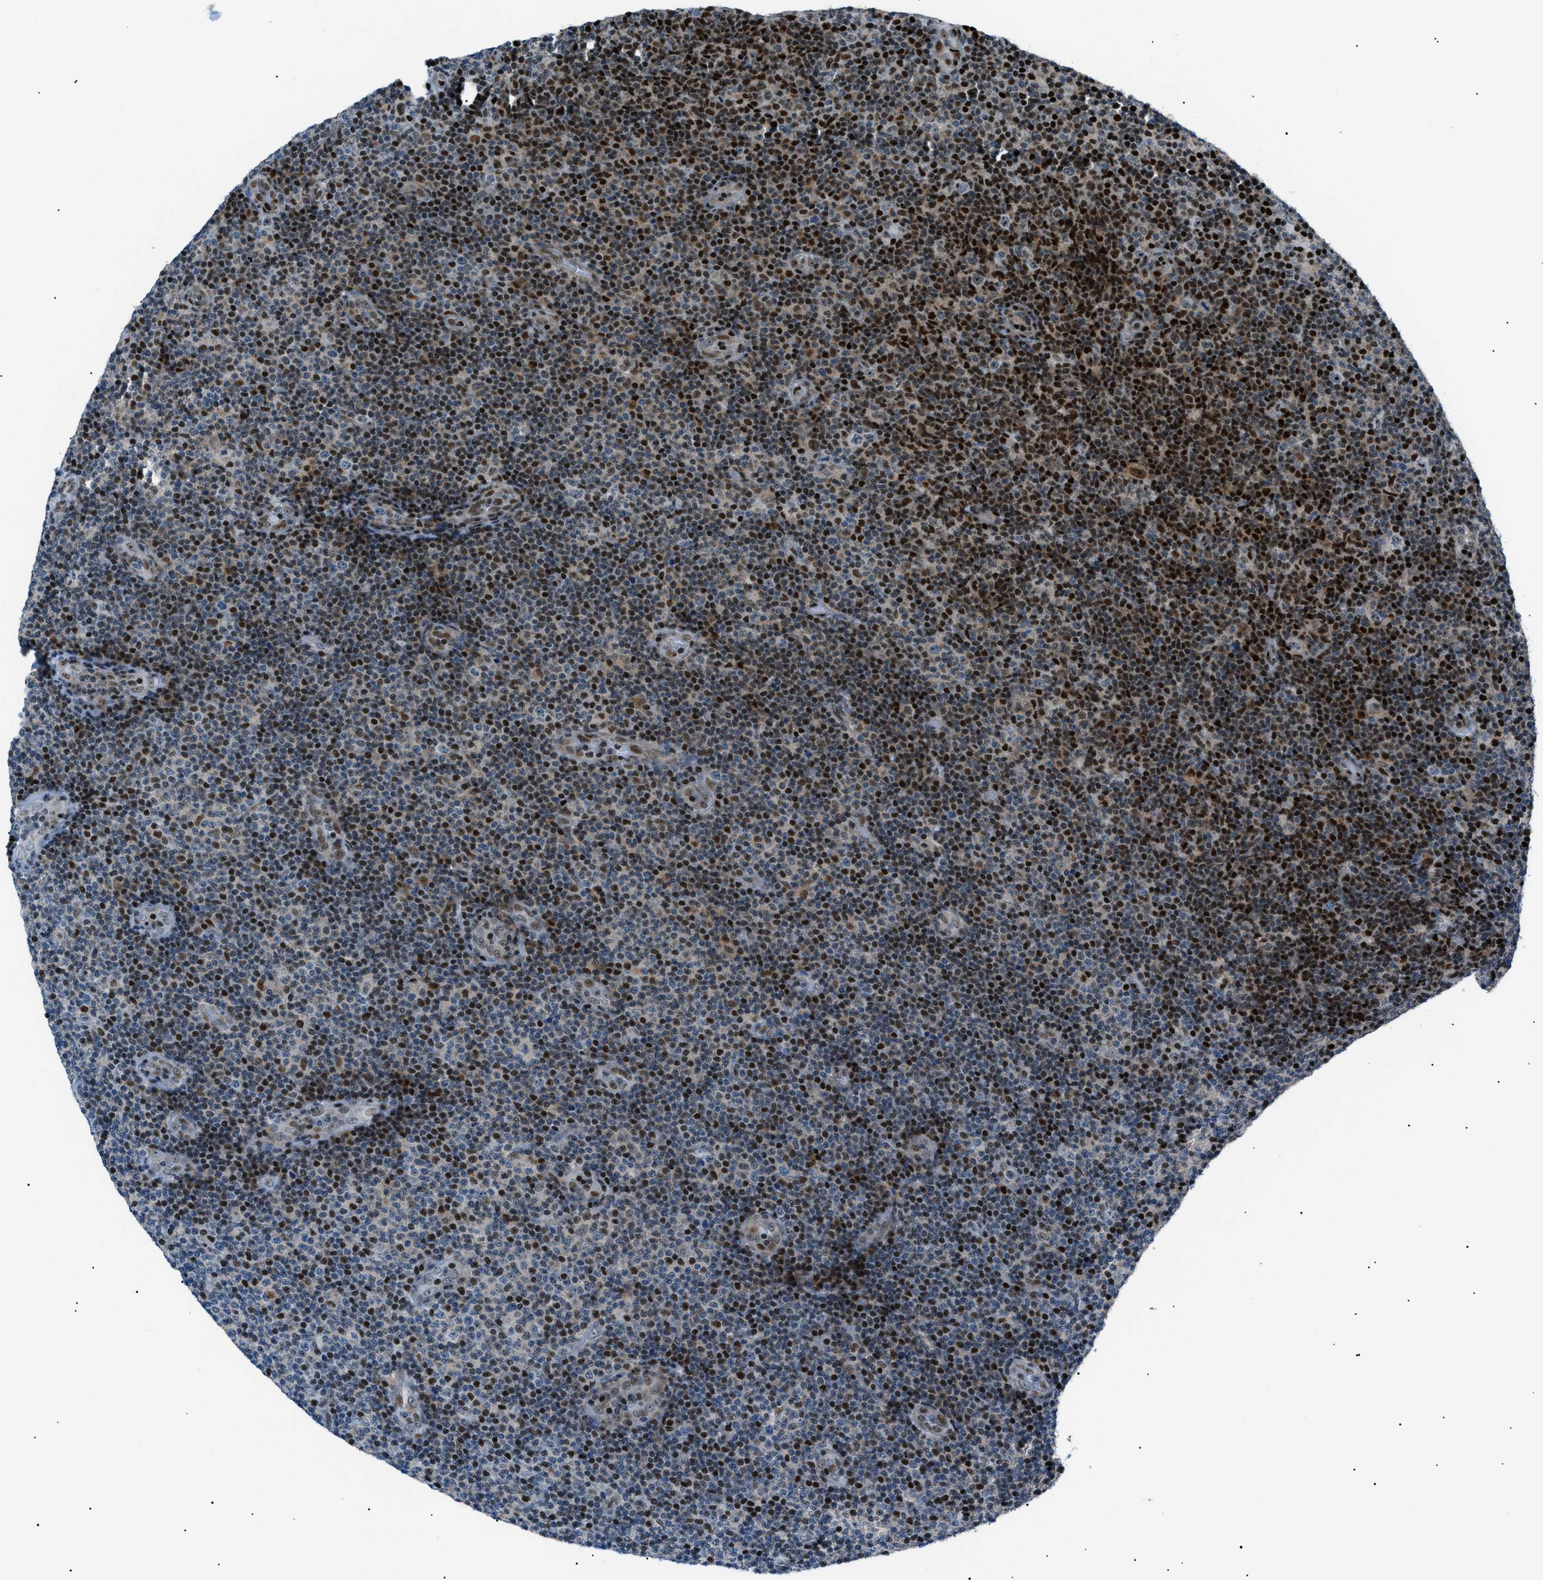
{"staining": {"intensity": "moderate", "quantity": "25%-75%", "location": "nuclear"}, "tissue": "lymphoma", "cell_type": "Tumor cells", "image_type": "cancer", "snomed": [{"axis": "morphology", "description": "Malignant lymphoma, non-Hodgkin's type, Low grade"}, {"axis": "topography", "description": "Lymph node"}], "caption": "Human low-grade malignant lymphoma, non-Hodgkin's type stained for a protein (brown) displays moderate nuclear positive expression in about 25%-75% of tumor cells.", "gene": "PRKX", "patient": {"sex": "male", "age": 83}}